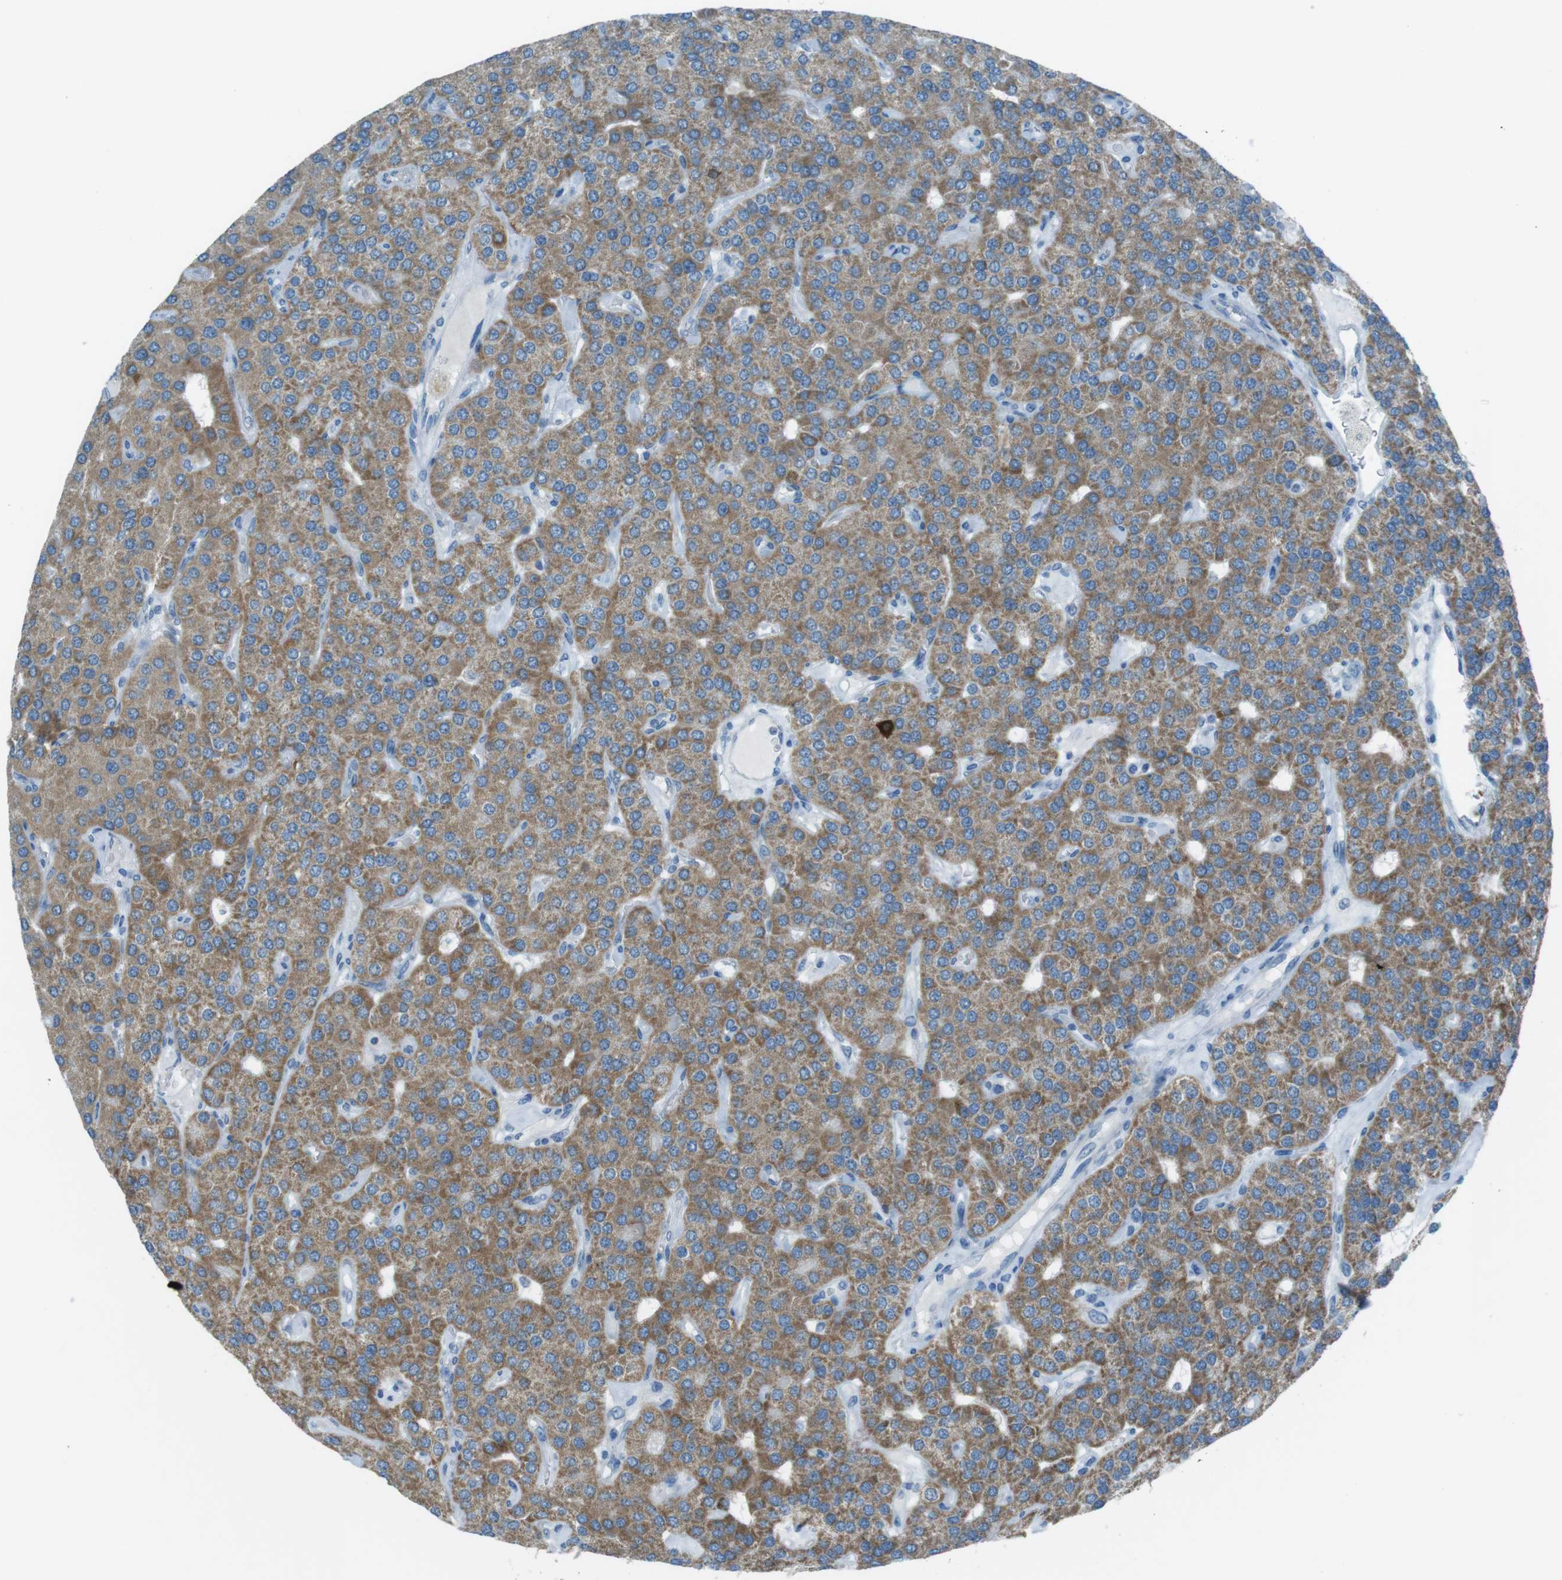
{"staining": {"intensity": "moderate", "quantity": ">75%", "location": "cytoplasmic/membranous"}, "tissue": "parathyroid gland", "cell_type": "Glandular cells", "image_type": "normal", "snomed": [{"axis": "morphology", "description": "Normal tissue, NOS"}, {"axis": "morphology", "description": "Adenoma, NOS"}, {"axis": "topography", "description": "Parathyroid gland"}], "caption": "Immunohistochemical staining of unremarkable human parathyroid gland shows >75% levels of moderate cytoplasmic/membranous protein positivity in about >75% of glandular cells. (brown staining indicates protein expression, while blue staining denotes nuclei).", "gene": "DNAJA3", "patient": {"sex": "female", "age": 86}}